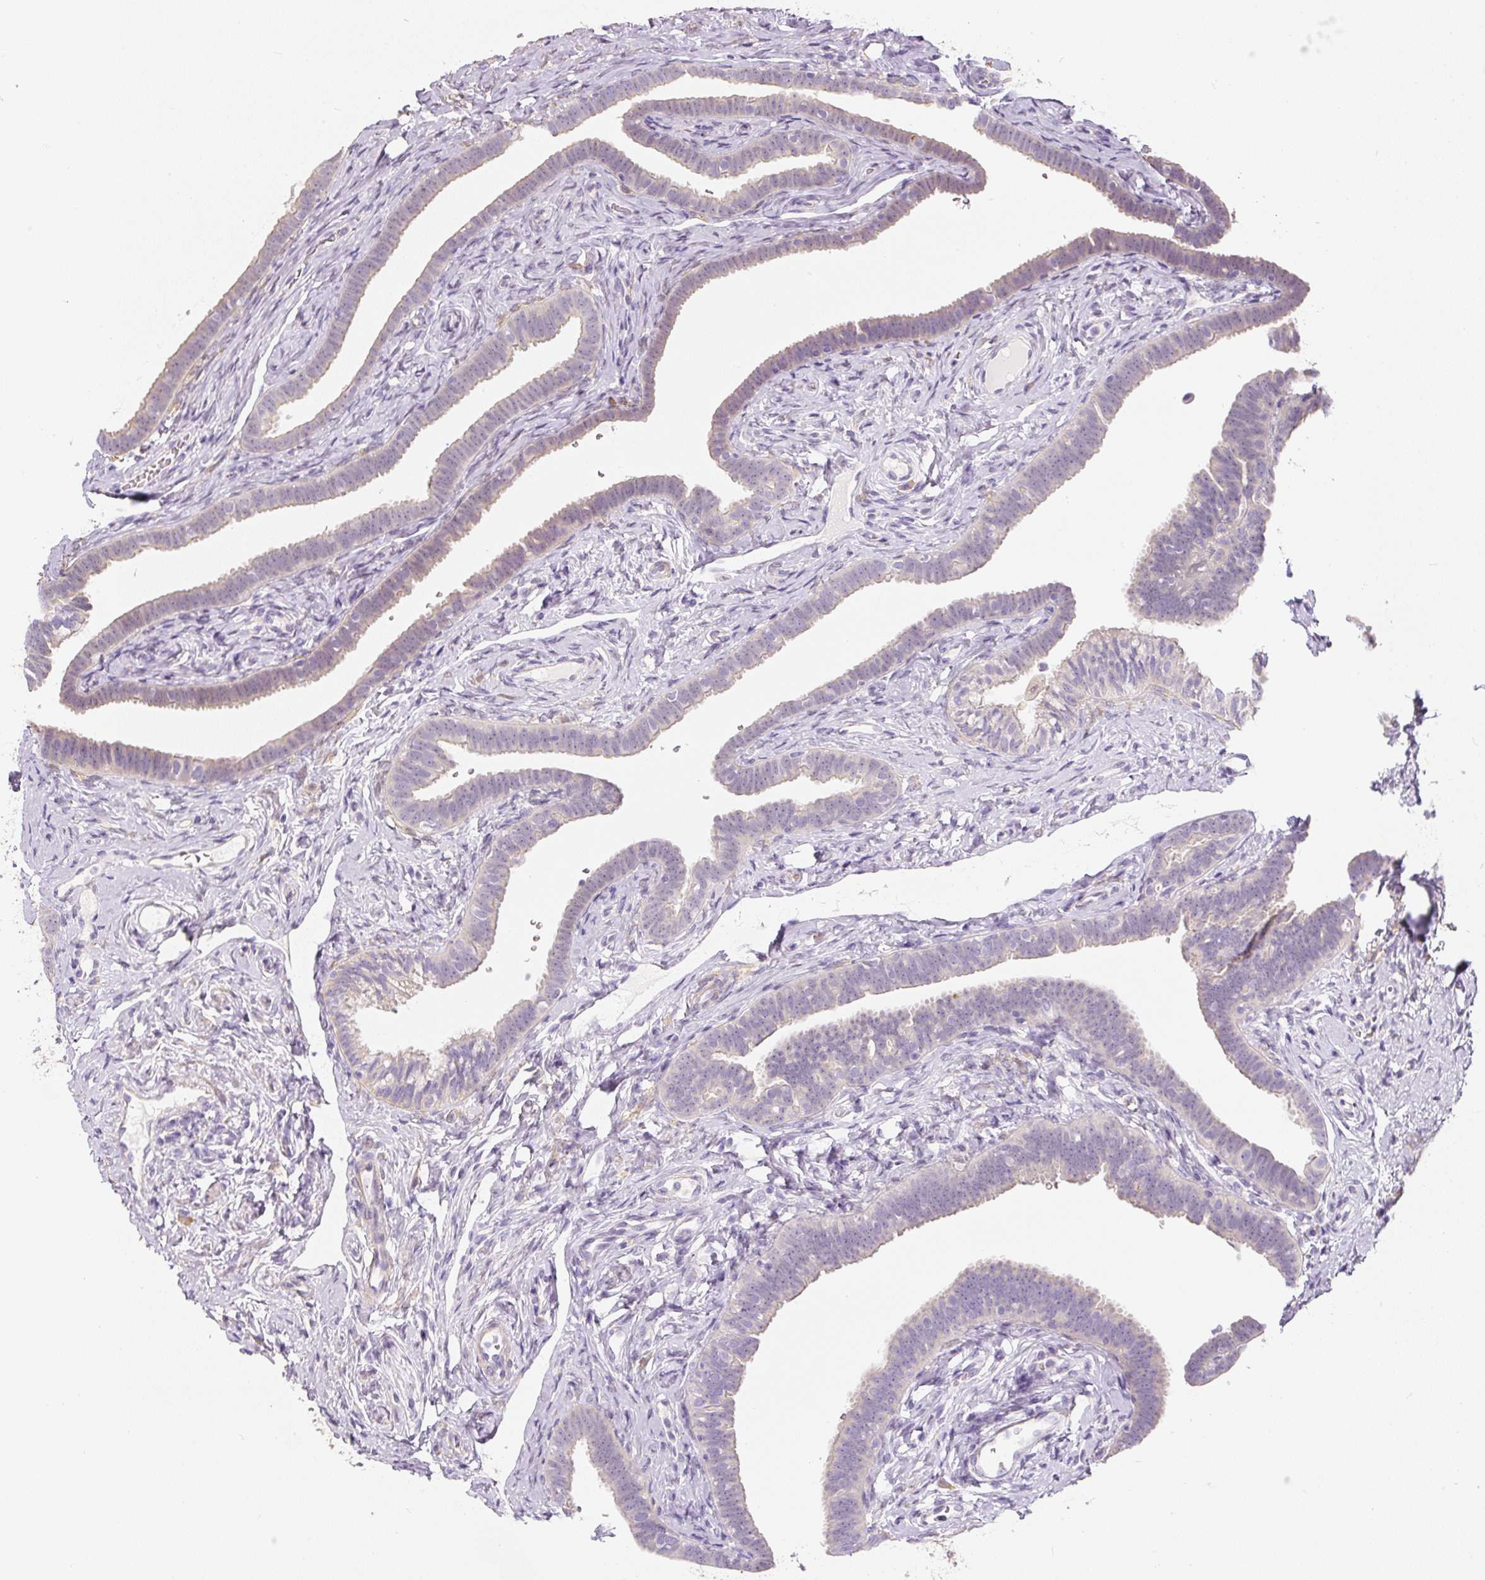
{"staining": {"intensity": "weak", "quantity": "25%-75%", "location": "cytoplasmic/membranous,nuclear"}, "tissue": "fallopian tube", "cell_type": "Glandular cells", "image_type": "normal", "snomed": [{"axis": "morphology", "description": "Normal tissue, NOS"}, {"axis": "topography", "description": "Fallopian tube"}], "caption": "Protein analysis of normal fallopian tube demonstrates weak cytoplasmic/membranous,nuclear expression in approximately 25%-75% of glandular cells. (Stains: DAB in brown, nuclei in blue, Microscopy: brightfield microscopy at high magnification).", "gene": "PWWP3B", "patient": {"sex": "female", "age": 69}}